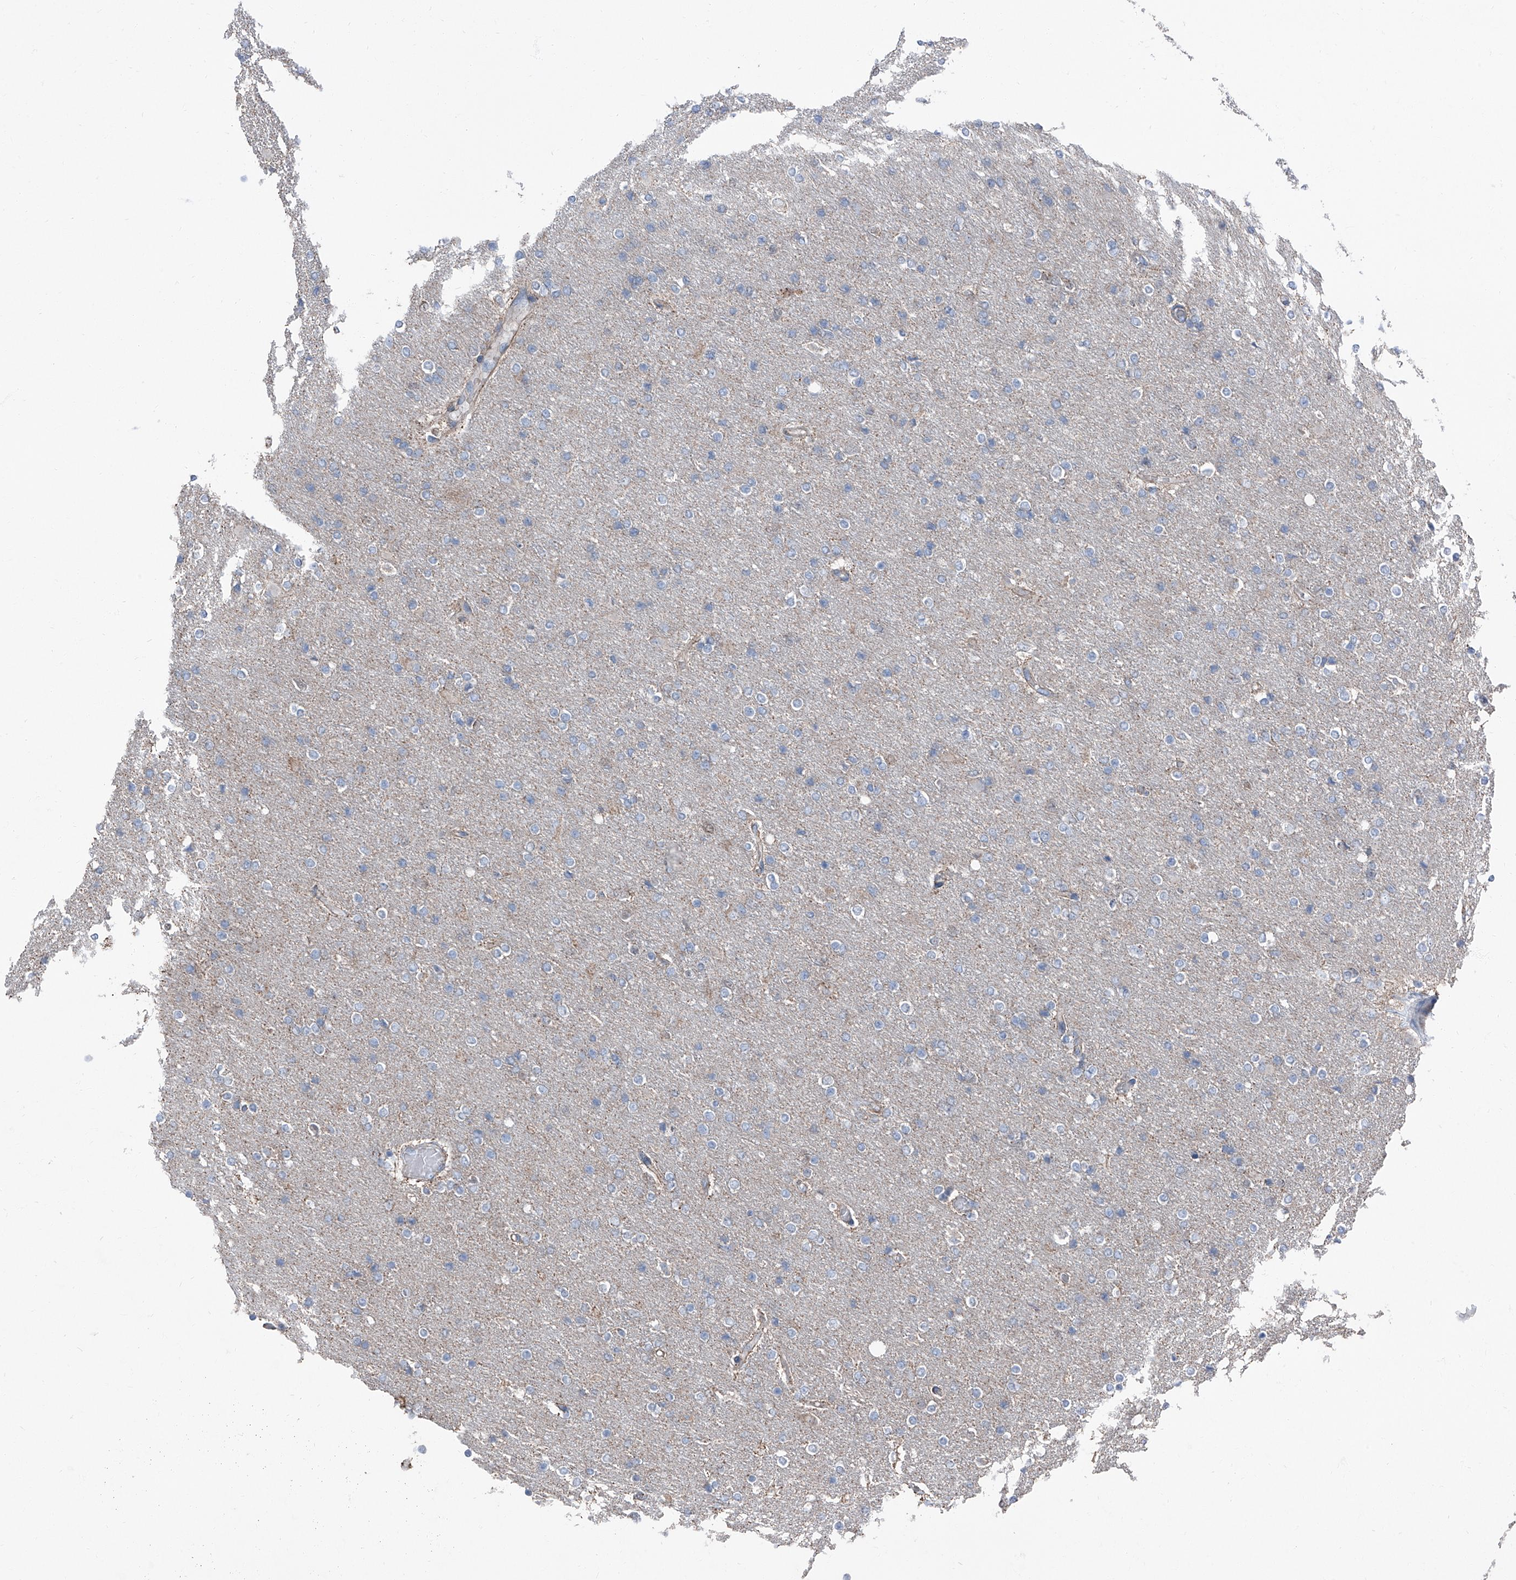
{"staining": {"intensity": "negative", "quantity": "none", "location": "none"}, "tissue": "glioma", "cell_type": "Tumor cells", "image_type": "cancer", "snomed": [{"axis": "morphology", "description": "Glioma, malignant, High grade"}, {"axis": "topography", "description": "Cerebral cortex"}], "caption": "Immunohistochemical staining of human high-grade glioma (malignant) reveals no significant expression in tumor cells.", "gene": "GPR142", "patient": {"sex": "female", "age": 36}}